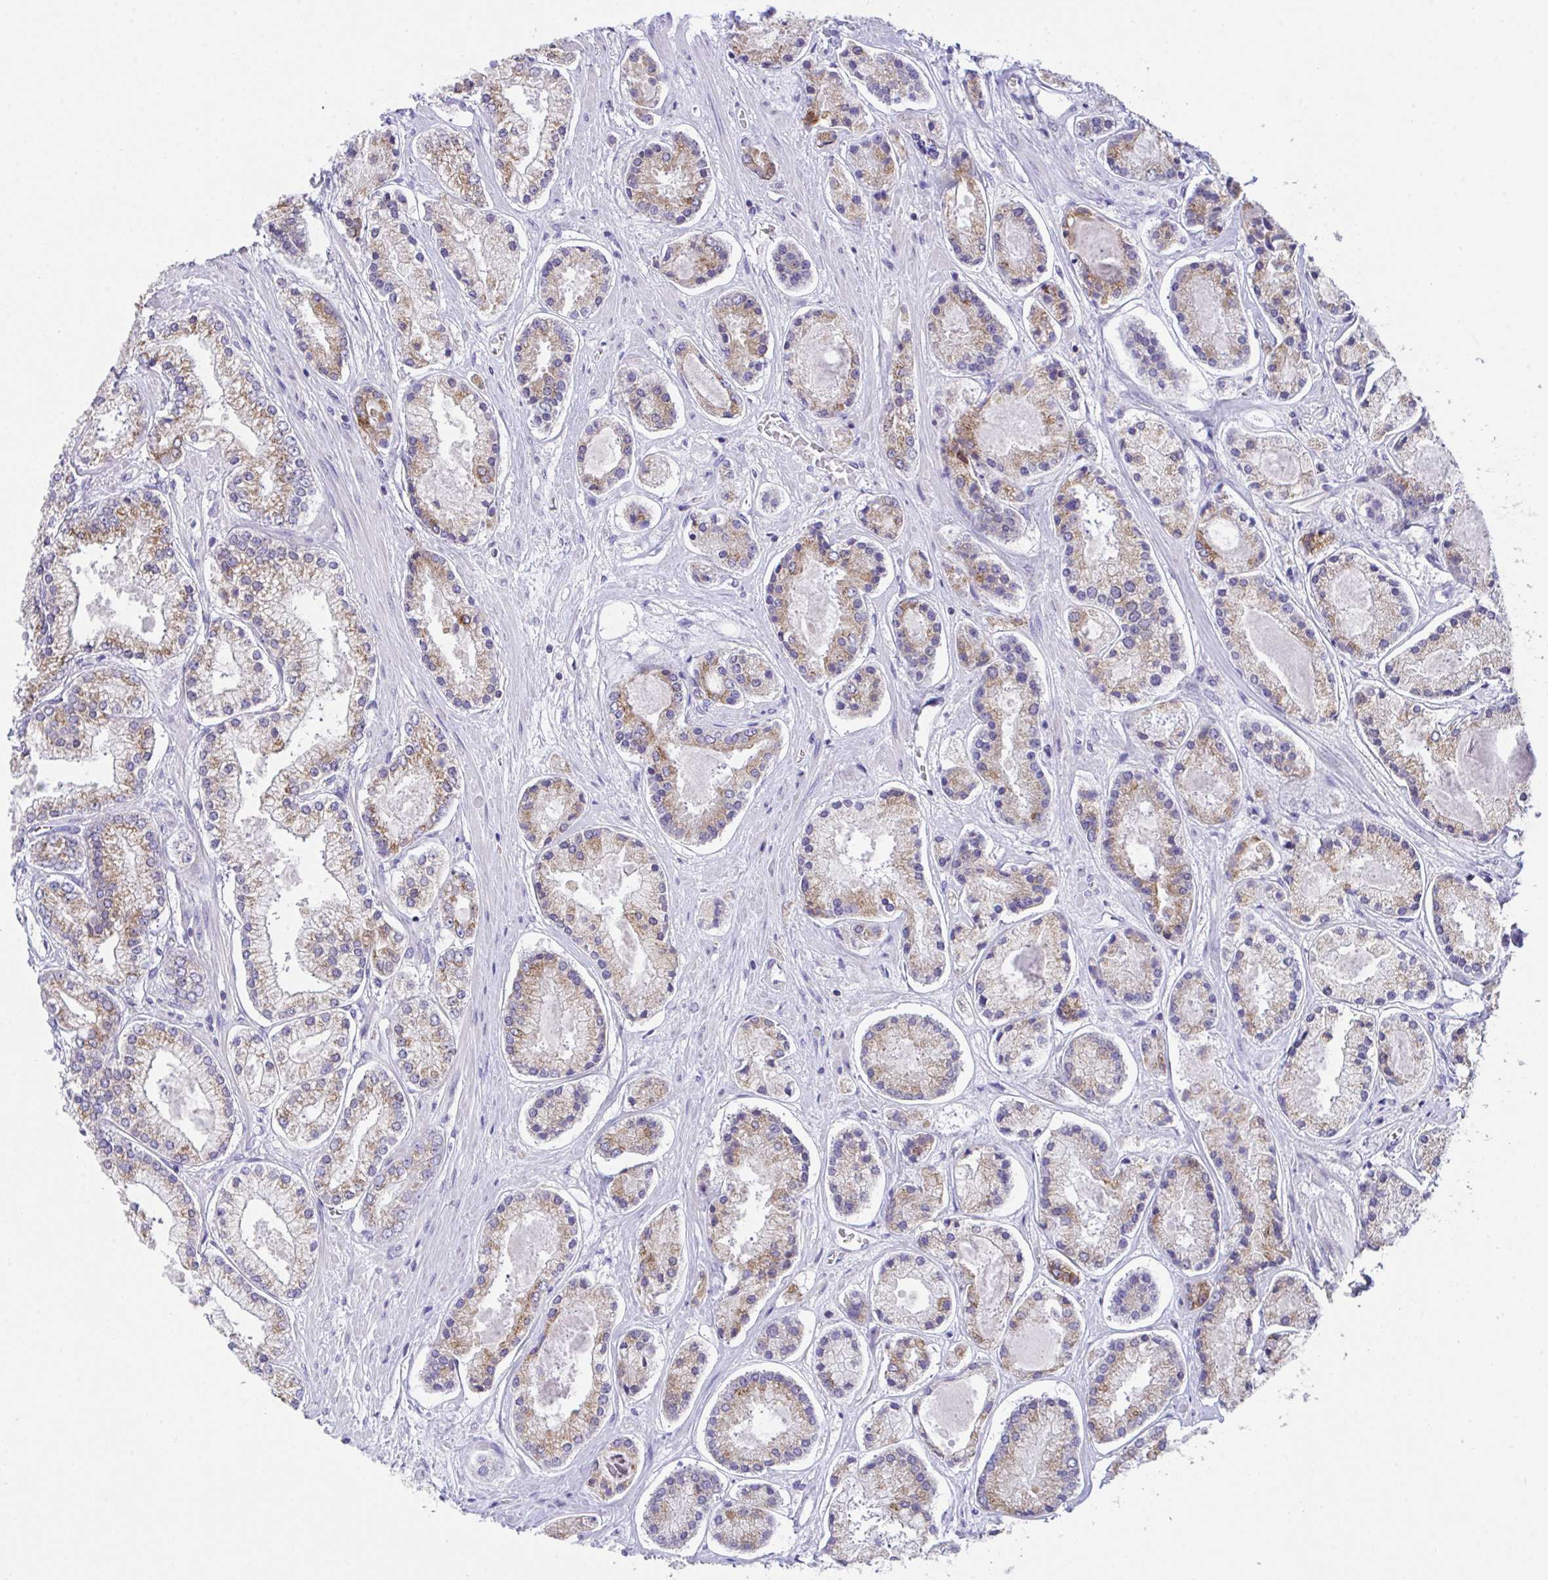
{"staining": {"intensity": "moderate", "quantity": "25%-75%", "location": "cytoplasmic/membranous"}, "tissue": "prostate cancer", "cell_type": "Tumor cells", "image_type": "cancer", "snomed": [{"axis": "morphology", "description": "Adenocarcinoma, High grade"}, {"axis": "topography", "description": "Prostate"}], "caption": "Prostate cancer (adenocarcinoma (high-grade)) stained with a protein marker displays moderate staining in tumor cells.", "gene": "MIA3", "patient": {"sex": "male", "age": 67}}